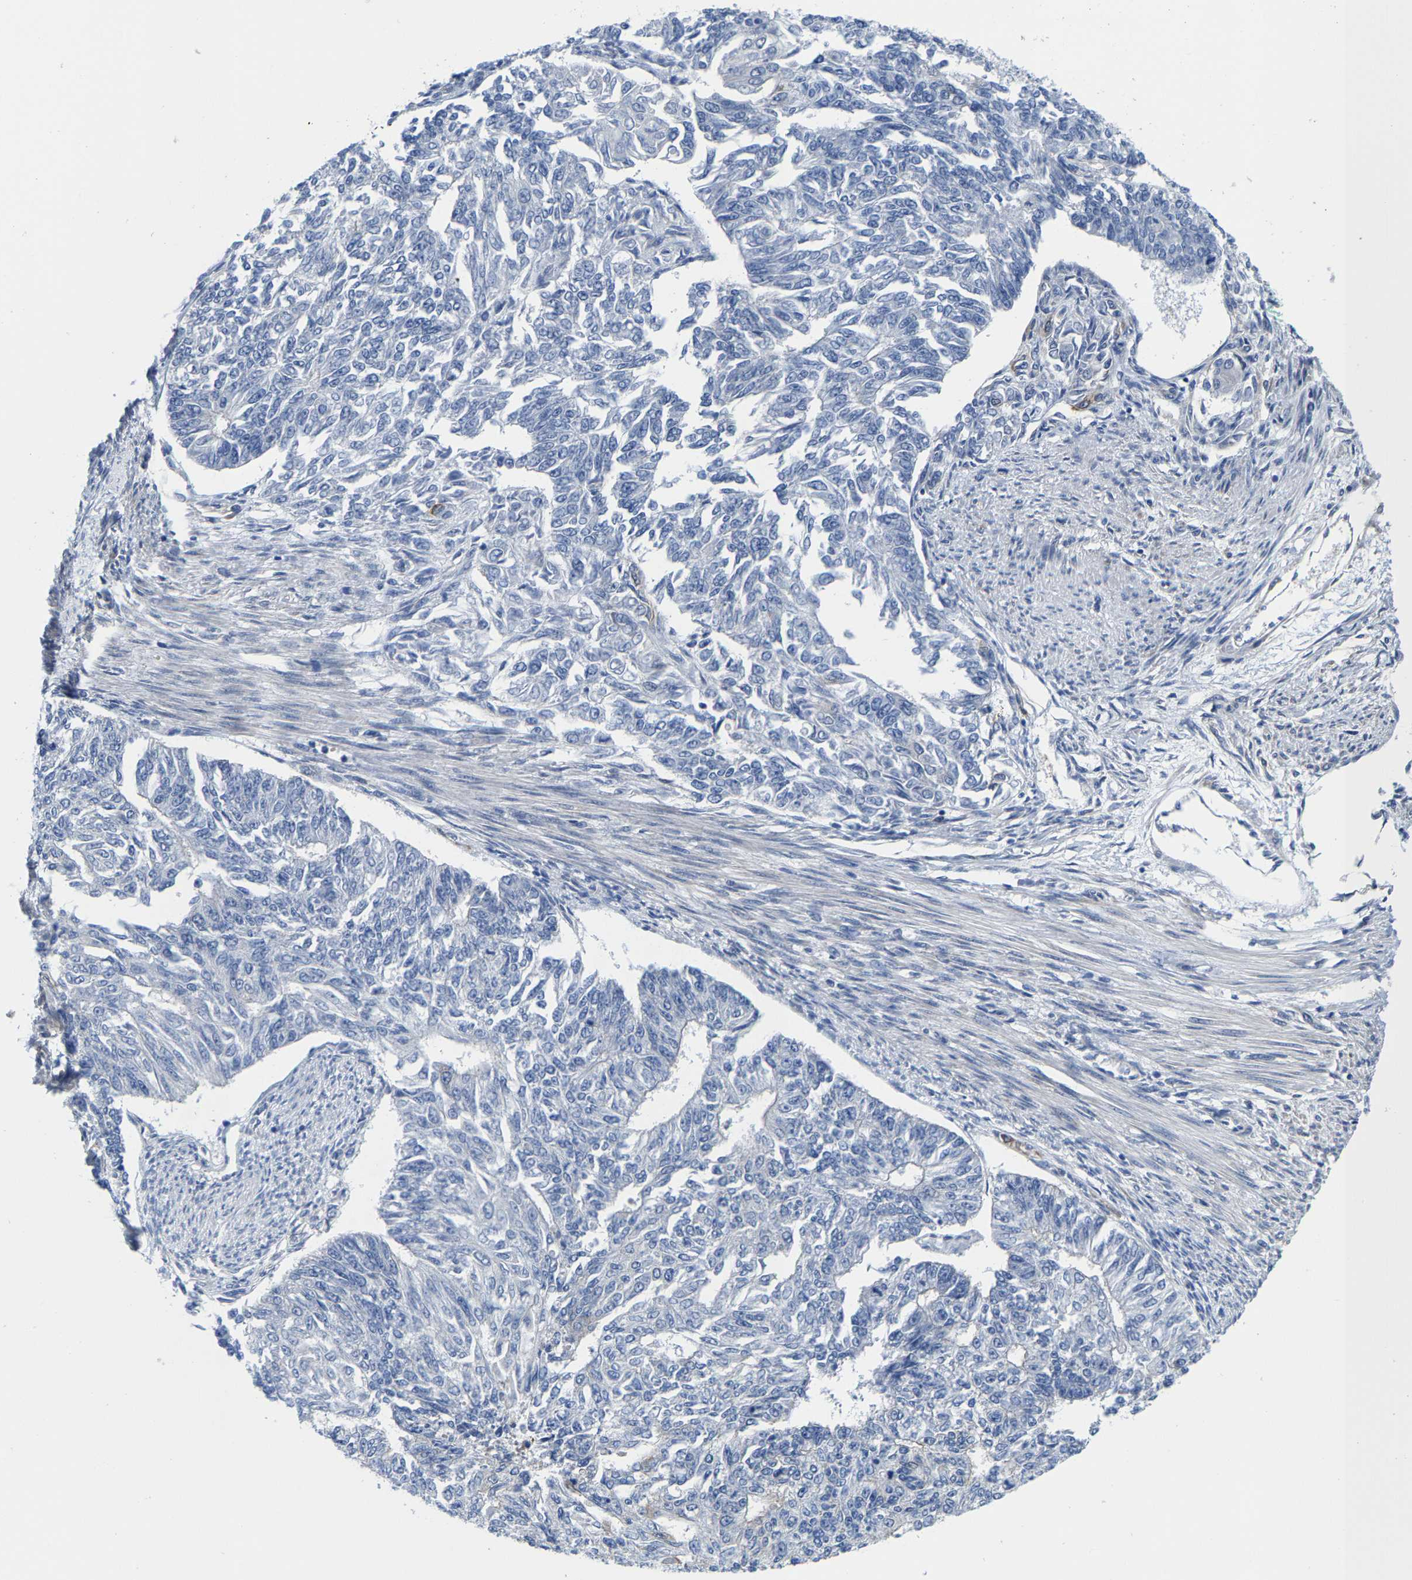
{"staining": {"intensity": "negative", "quantity": "none", "location": "none"}, "tissue": "endometrial cancer", "cell_type": "Tumor cells", "image_type": "cancer", "snomed": [{"axis": "morphology", "description": "Adenocarcinoma, NOS"}, {"axis": "topography", "description": "Endometrium"}], "caption": "Adenocarcinoma (endometrial) stained for a protein using immunohistochemistry demonstrates no staining tumor cells.", "gene": "DSCAM", "patient": {"sex": "female", "age": 32}}